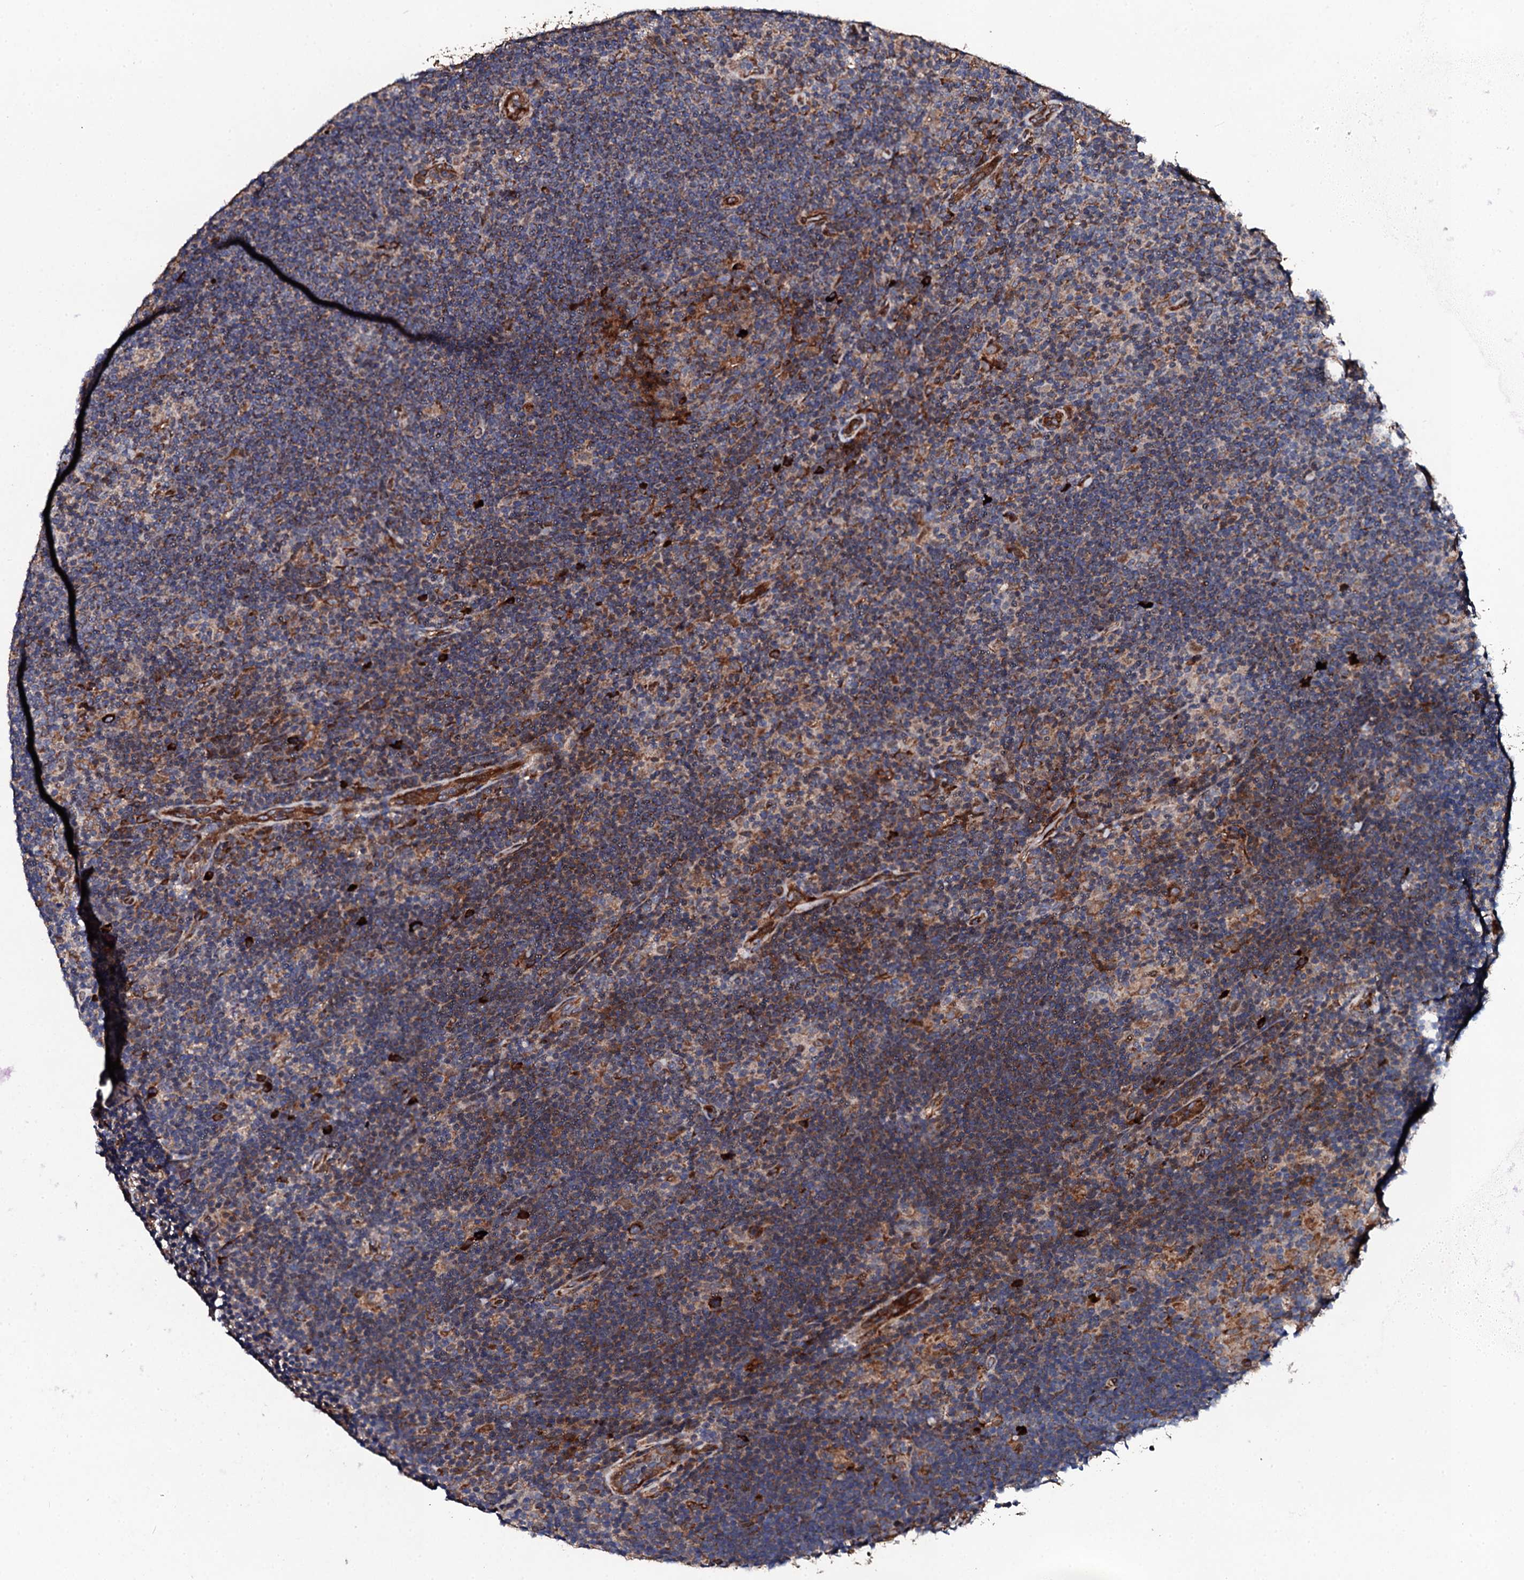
{"staining": {"intensity": "strong", "quantity": "<25%", "location": "cytoplasmic/membranous"}, "tissue": "lymphoma", "cell_type": "Tumor cells", "image_type": "cancer", "snomed": [{"axis": "morphology", "description": "Hodgkin's disease, NOS"}, {"axis": "topography", "description": "Lymph node"}], "caption": "Brown immunohistochemical staining in human lymphoma reveals strong cytoplasmic/membranous staining in approximately <25% of tumor cells.", "gene": "LIPT2", "patient": {"sex": "female", "age": 57}}